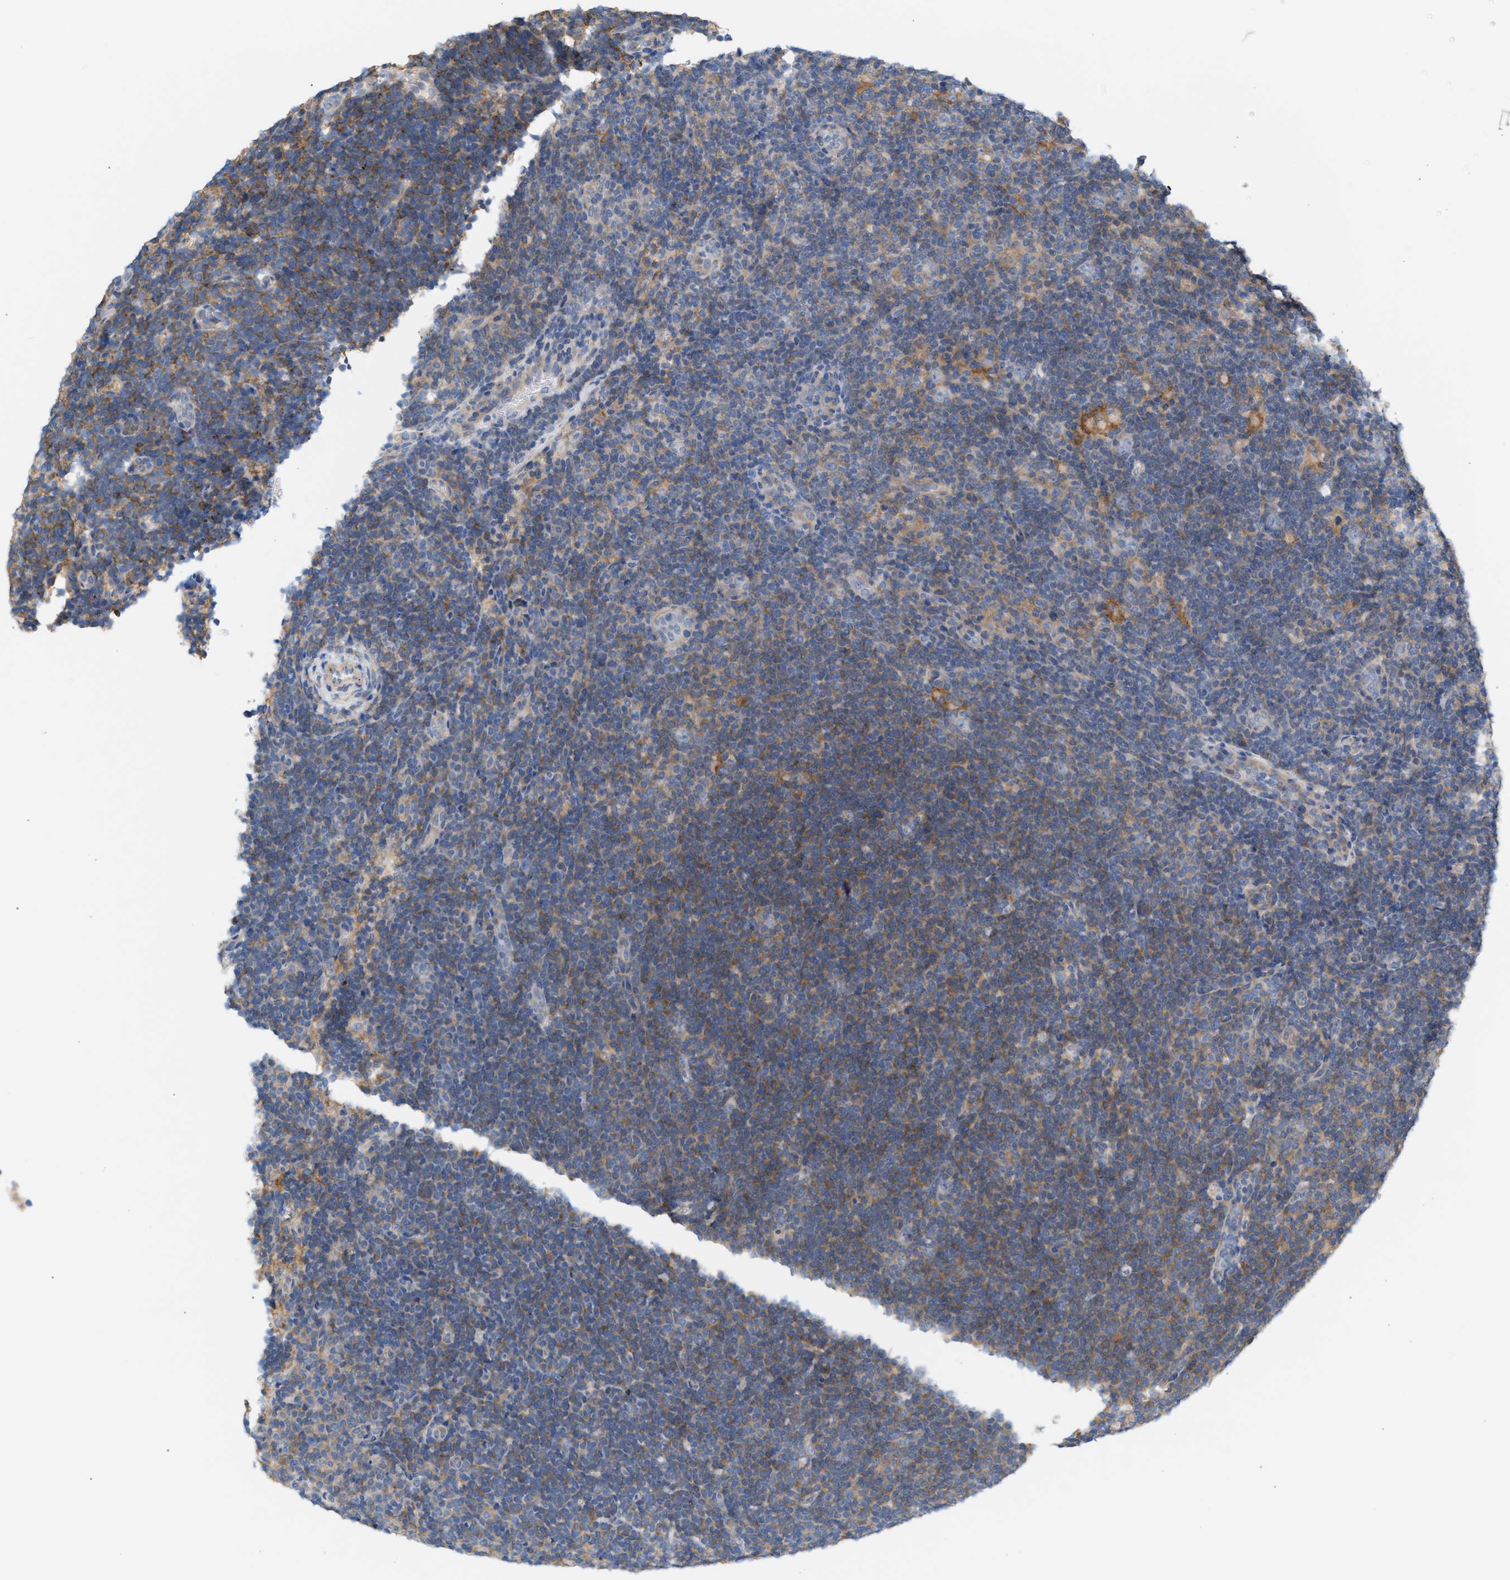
{"staining": {"intensity": "negative", "quantity": "none", "location": "none"}, "tissue": "lymphoma", "cell_type": "Tumor cells", "image_type": "cancer", "snomed": [{"axis": "morphology", "description": "Hodgkin's disease, NOS"}, {"axis": "topography", "description": "Lymph node"}], "caption": "The photomicrograph shows no staining of tumor cells in lymphoma.", "gene": "LRCH1", "patient": {"sex": "female", "age": 57}}